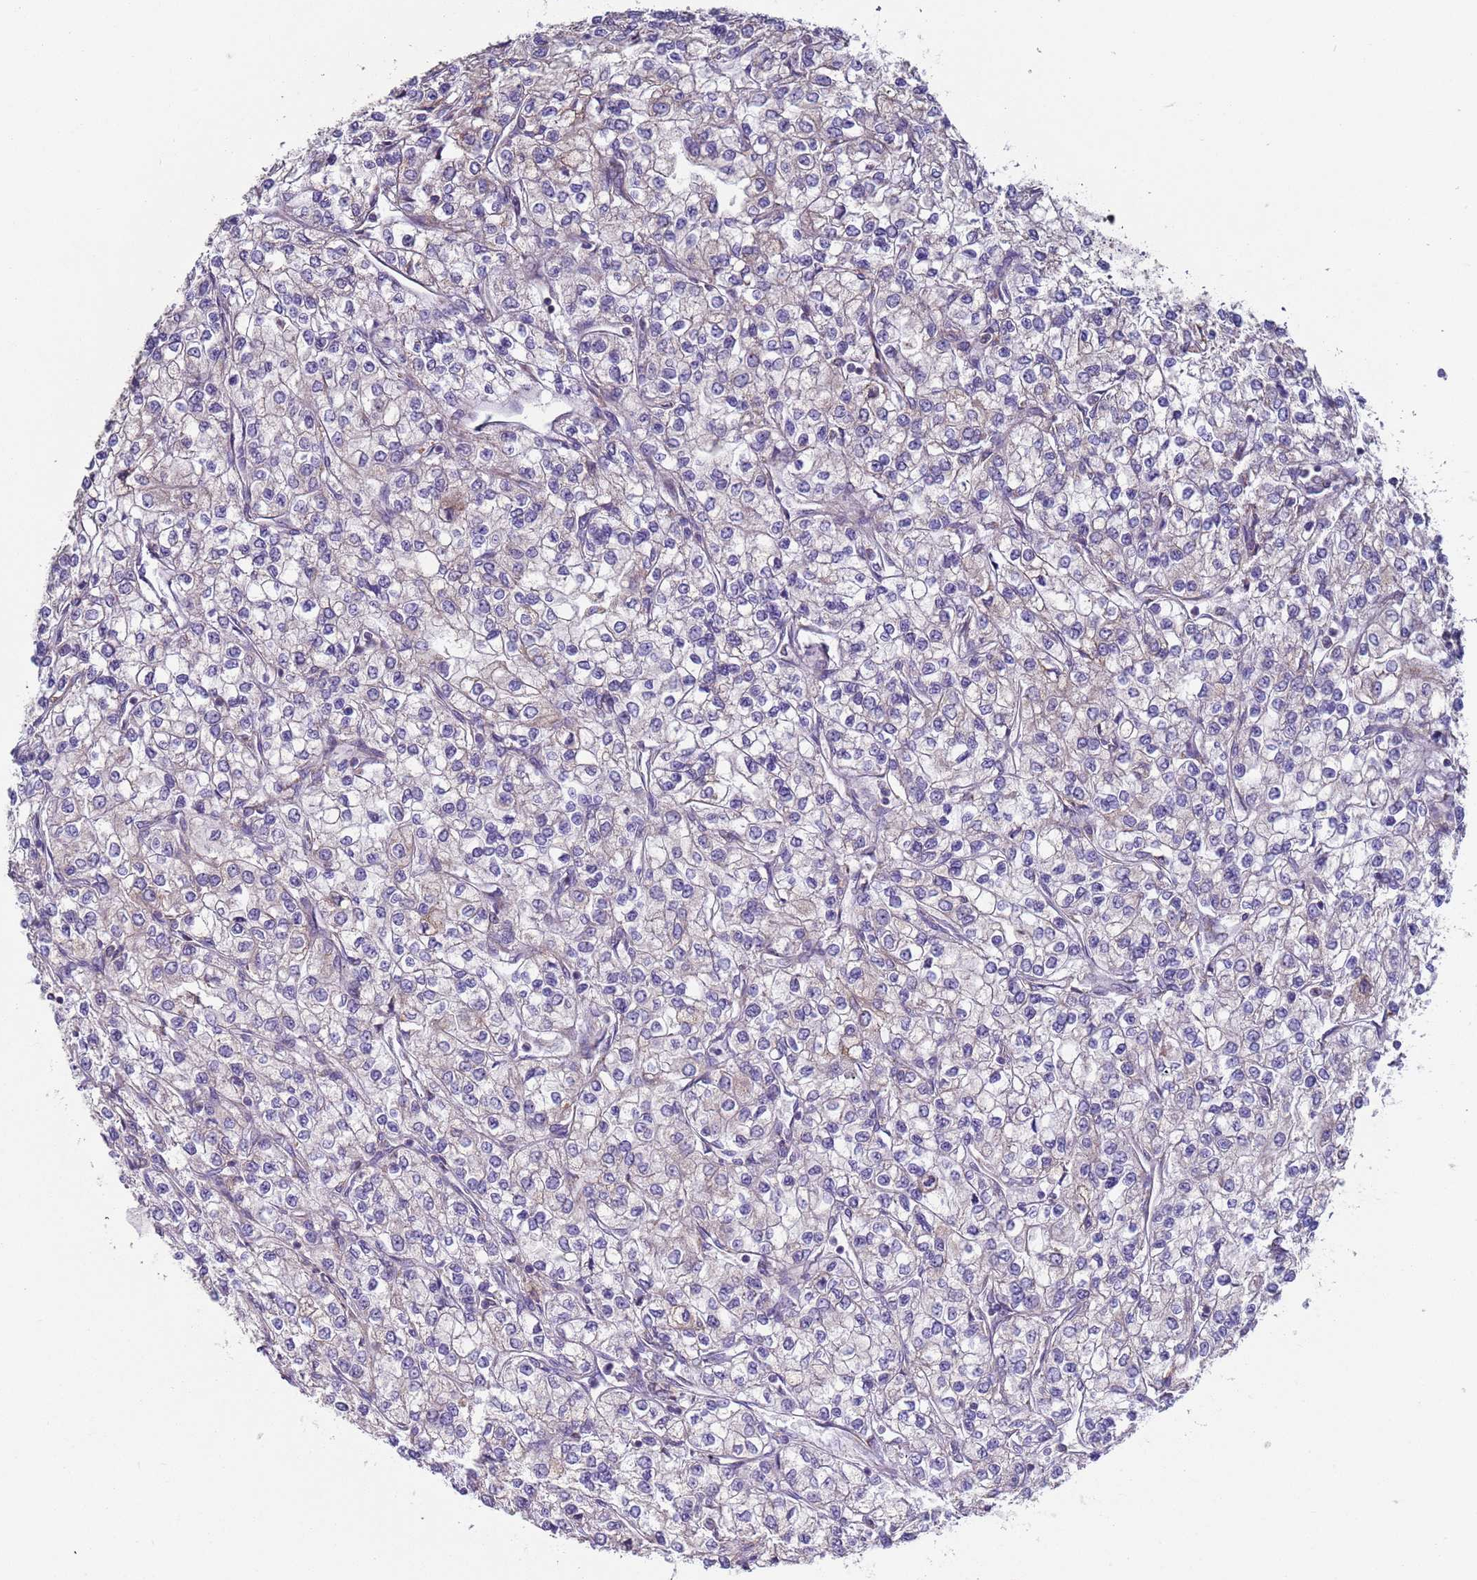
{"staining": {"intensity": "negative", "quantity": "none", "location": "none"}, "tissue": "renal cancer", "cell_type": "Tumor cells", "image_type": "cancer", "snomed": [{"axis": "morphology", "description": "Adenocarcinoma, NOS"}, {"axis": "topography", "description": "Kidney"}], "caption": "Immunohistochemical staining of adenocarcinoma (renal) displays no significant expression in tumor cells. (Stains: DAB (3,3'-diaminobenzidine) IHC with hematoxylin counter stain, Microscopy: brightfield microscopy at high magnification).", "gene": "DIP2B", "patient": {"sex": "male", "age": 80}}